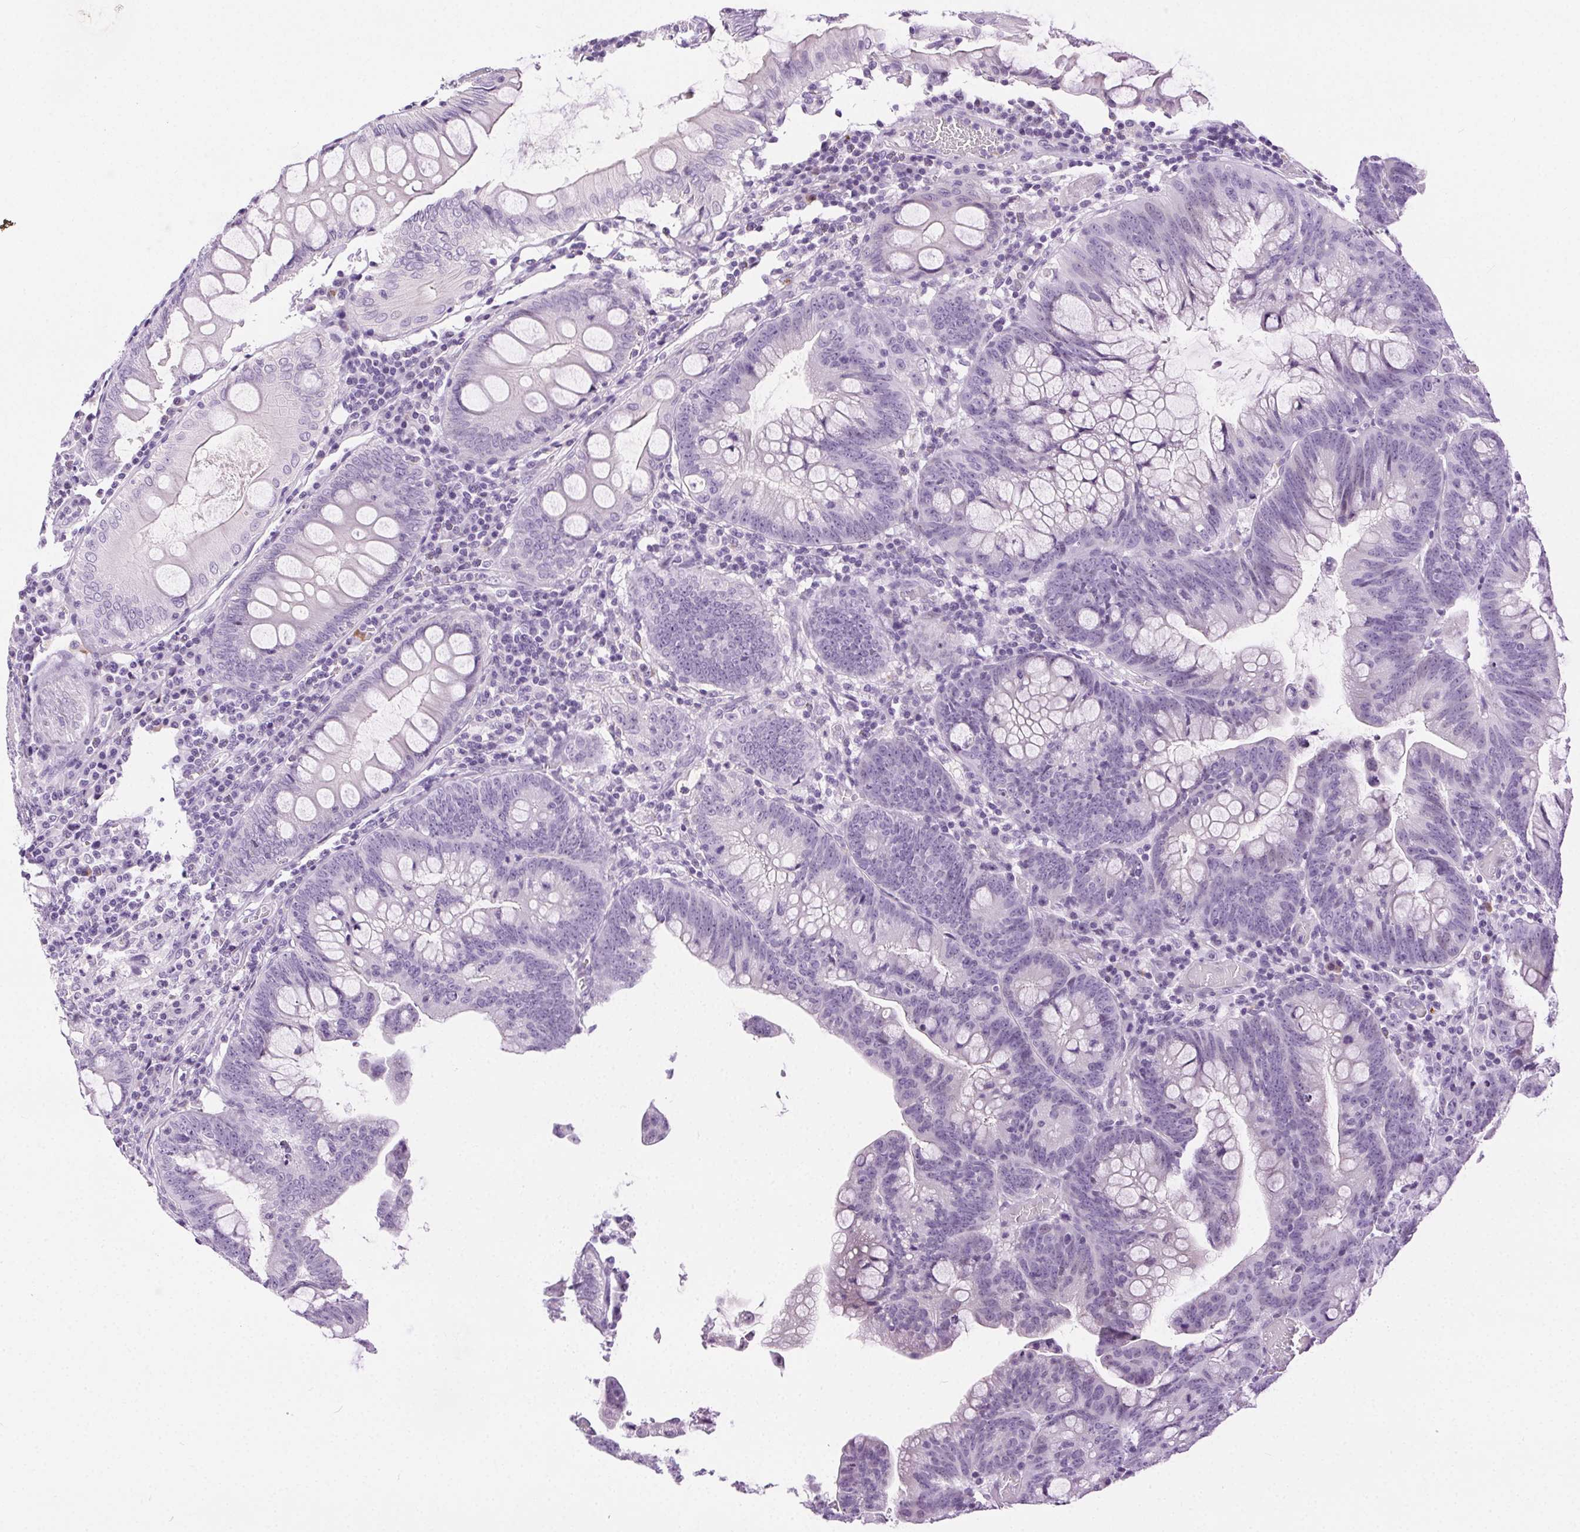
{"staining": {"intensity": "negative", "quantity": "none", "location": "none"}, "tissue": "colorectal cancer", "cell_type": "Tumor cells", "image_type": "cancer", "snomed": [{"axis": "morphology", "description": "Adenocarcinoma, NOS"}, {"axis": "topography", "description": "Colon"}], "caption": "IHC histopathology image of neoplastic tissue: colorectal adenocarcinoma stained with DAB (3,3'-diaminobenzidine) exhibits no significant protein expression in tumor cells.", "gene": "C20orf85", "patient": {"sex": "male", "age": 62}}